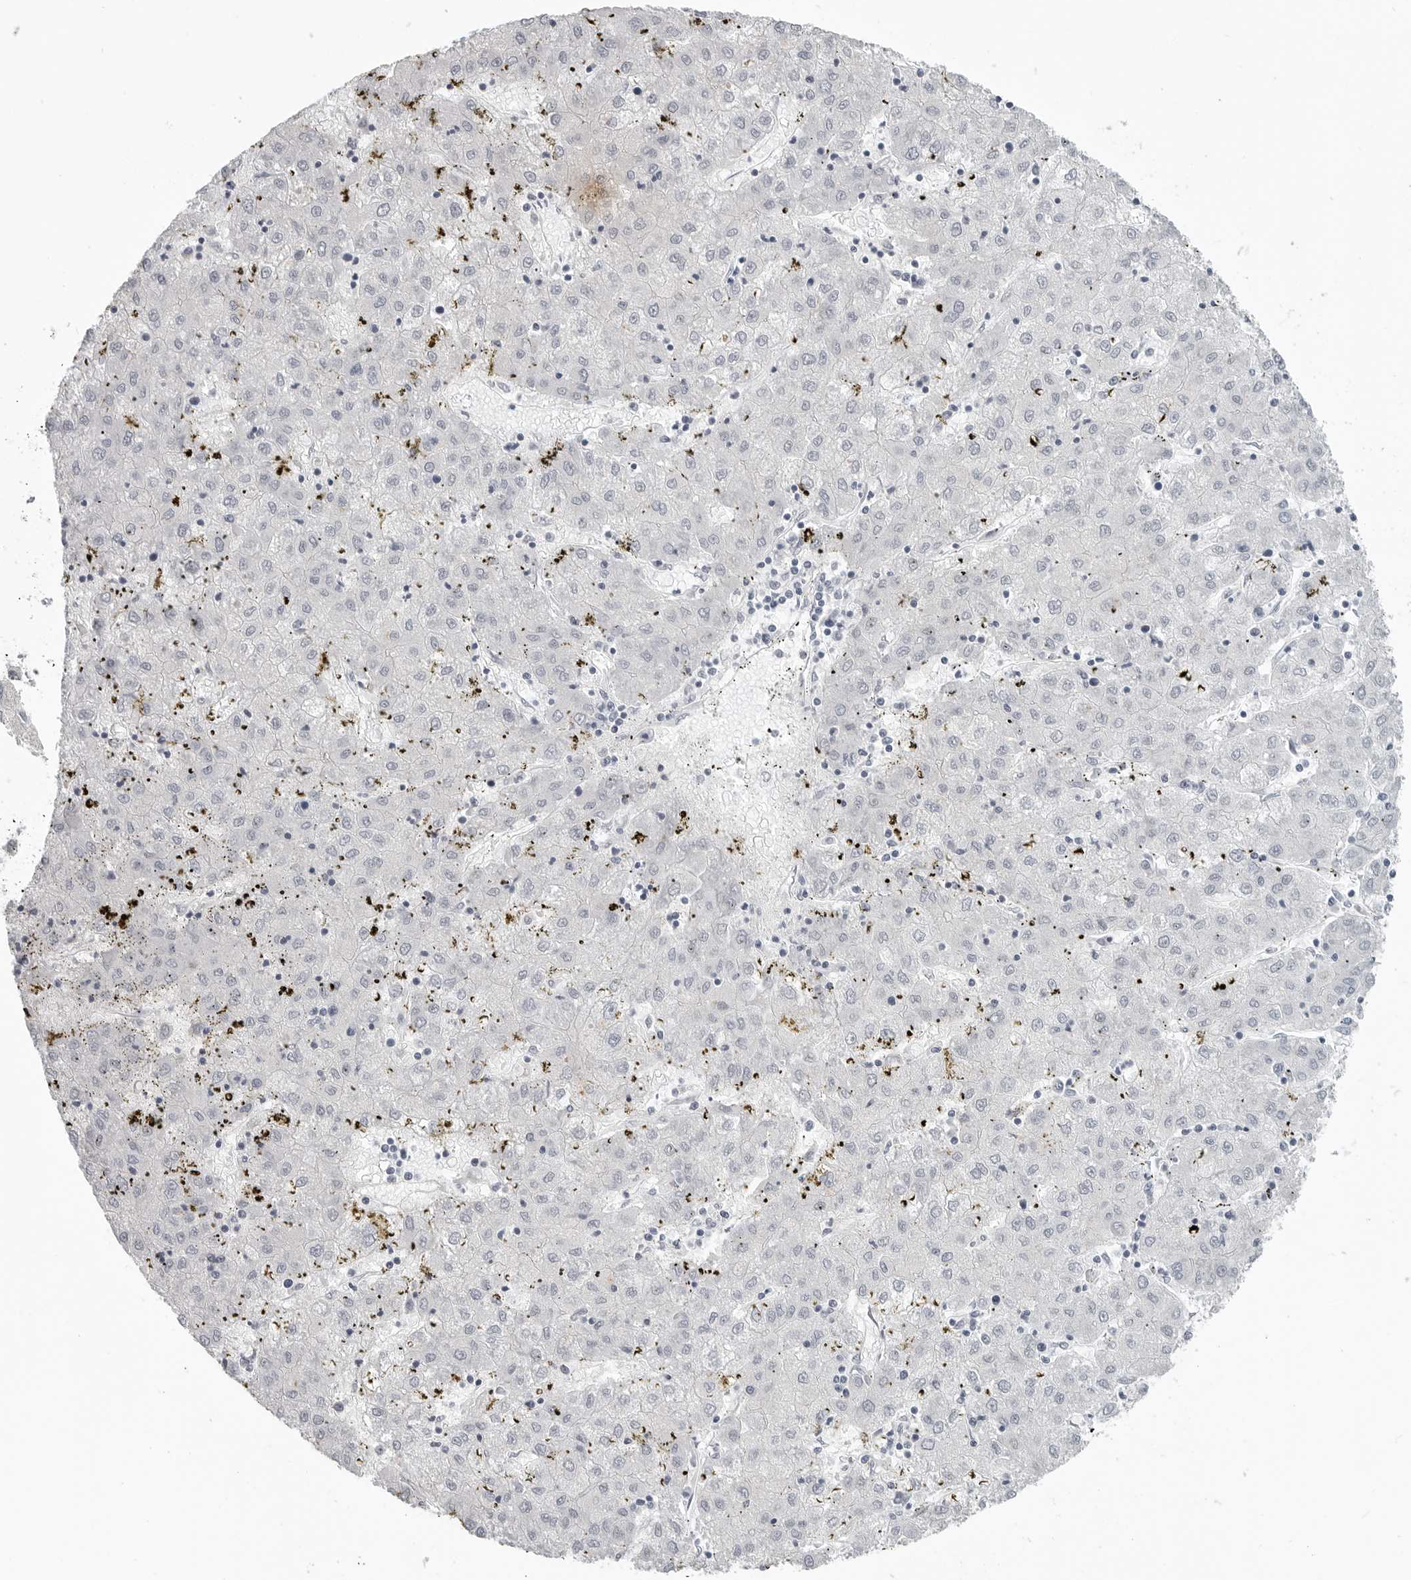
{"staining": {"intensity": "negative", "quantity": "none", "location": "none"}, "tissue": "liver cancer", "cell_type": "Tumor cells", "image_type": "cancer", "snomed": [{"axis": "morphology", "description": "Carcinoma, Hepatocellular, NOS"}, {"axis": "topography", "description": "Liver"}], "caption": "IHC of human liver hepatocellular carcinoma reveals no positivity in tumor cells.", "gene": "BPIFA1", "patient": {"sex": "male", "age": 72}}